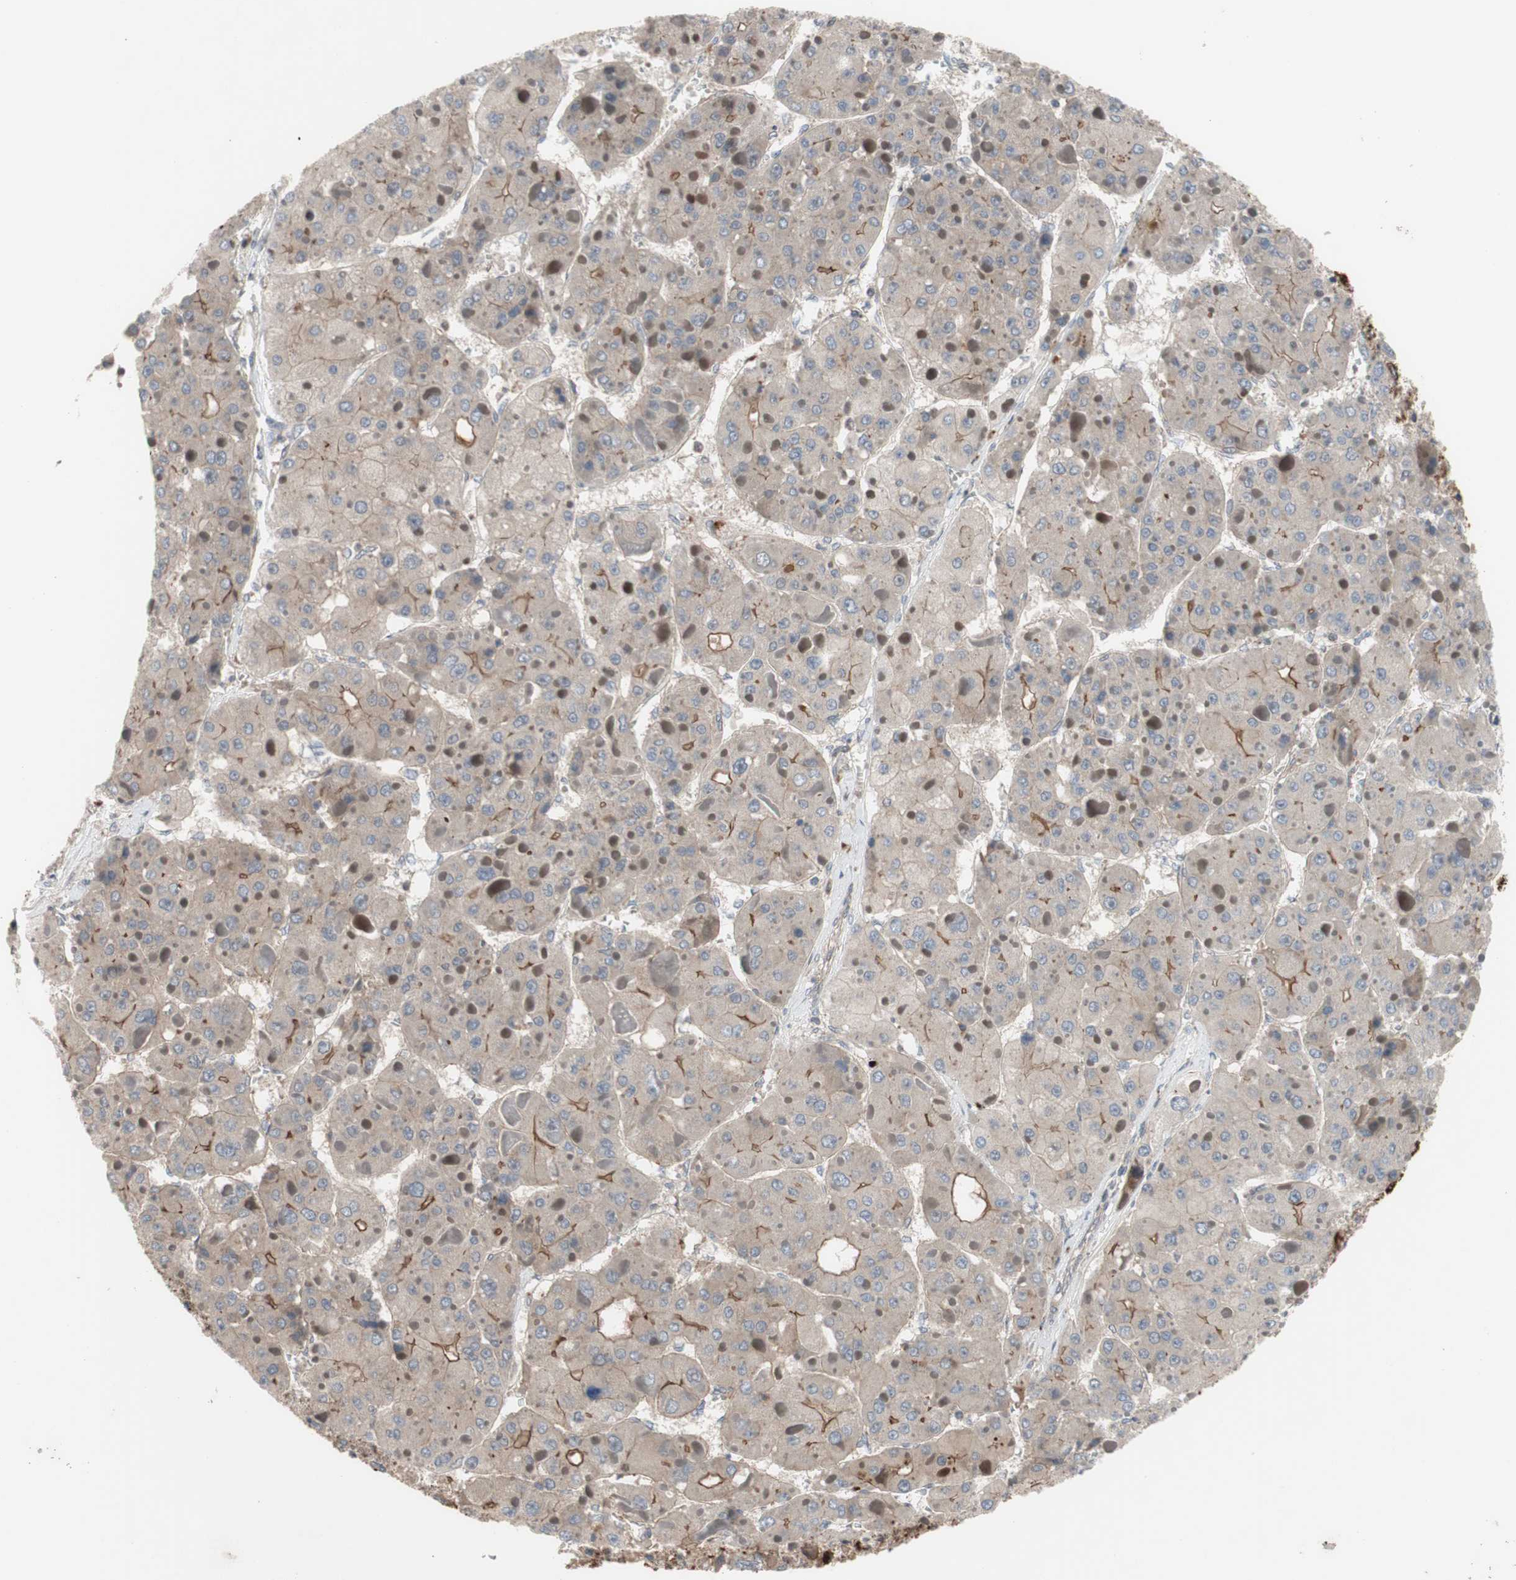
{"staining": {"intensity": "weak", "quantity": "<25%", "location": "cytoplasmic/membranous"}, "tissue": "liver cancer", "cell_type": "Tumor cells", "image_type": "cancer", "snomed": [{"axis": "morphology", "description": "Carcinoma, Hepatocellular, NOS"}, {"axis": "topography", "description": "Liver"}], "caption": "IHC micrograph of neoplastic tissue: liver cancer (hepatocellular carcinoma) stained with DAB (3,3'-diaminobenzidine) displays no significant protein staining in tumor cells.", "gene": "OAZ1", "patient": {"sex": "female", "age": 73}}